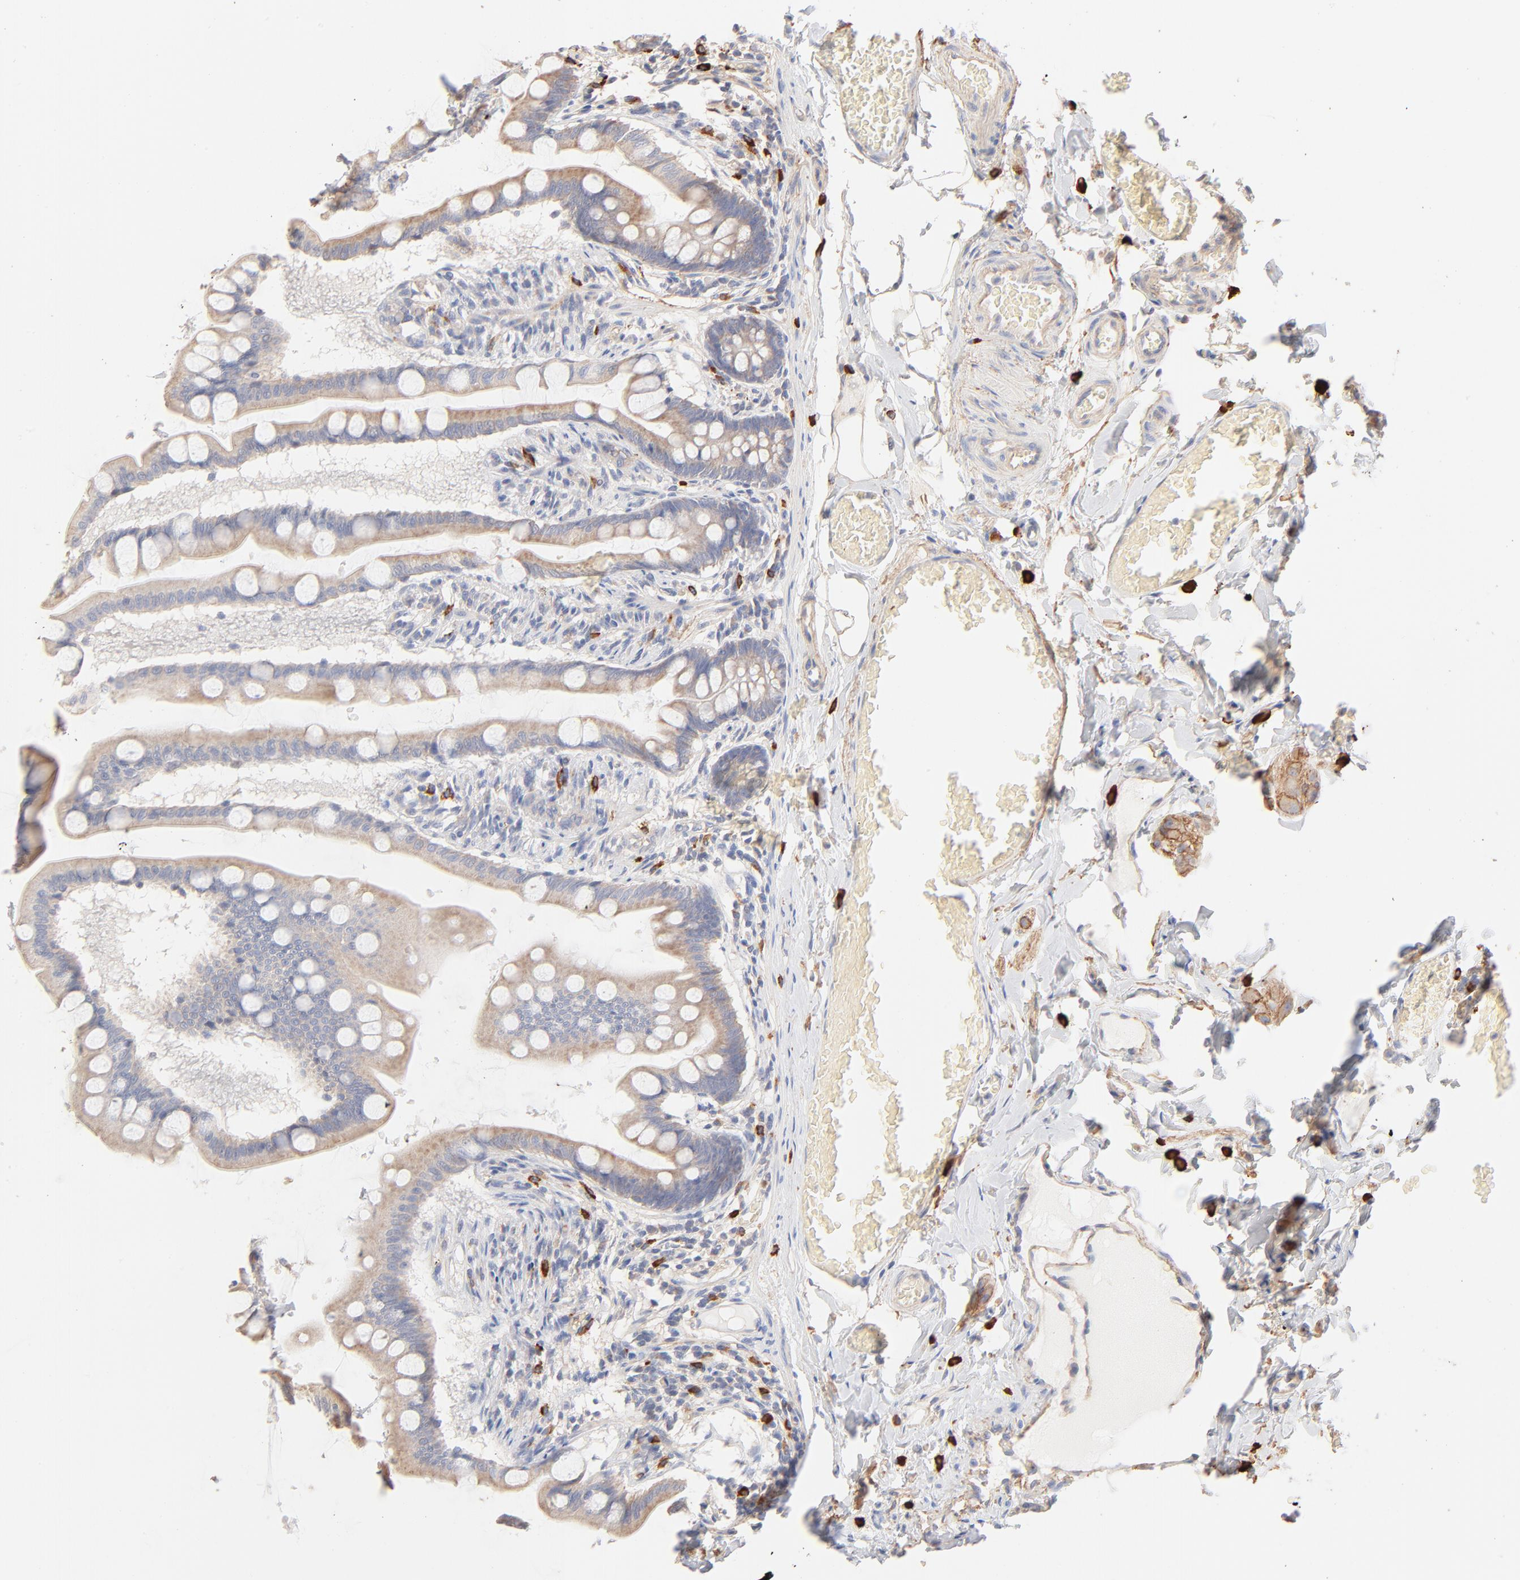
{"staining": {"intensity": "weak", "quantity": ">75%", "location": "cytoplasmic/membranous"}, "tissue": "small intestine", "cell_type": "Glandular cells", "image_type": "normal", "snomed": [{"axis": "morphology", "description": "Normal tissue, NOS"}, {"axis": "topography", "description": "Small intestine"}], "caption": "Weak cytoplasmic/membranous staining for a protein is identified in about >75% of glandular cells of unremarkable small intestine using immunohistochemistry (IHC).", "gene": "SPTB", "patient": {"sex": "male", "age": 41}}